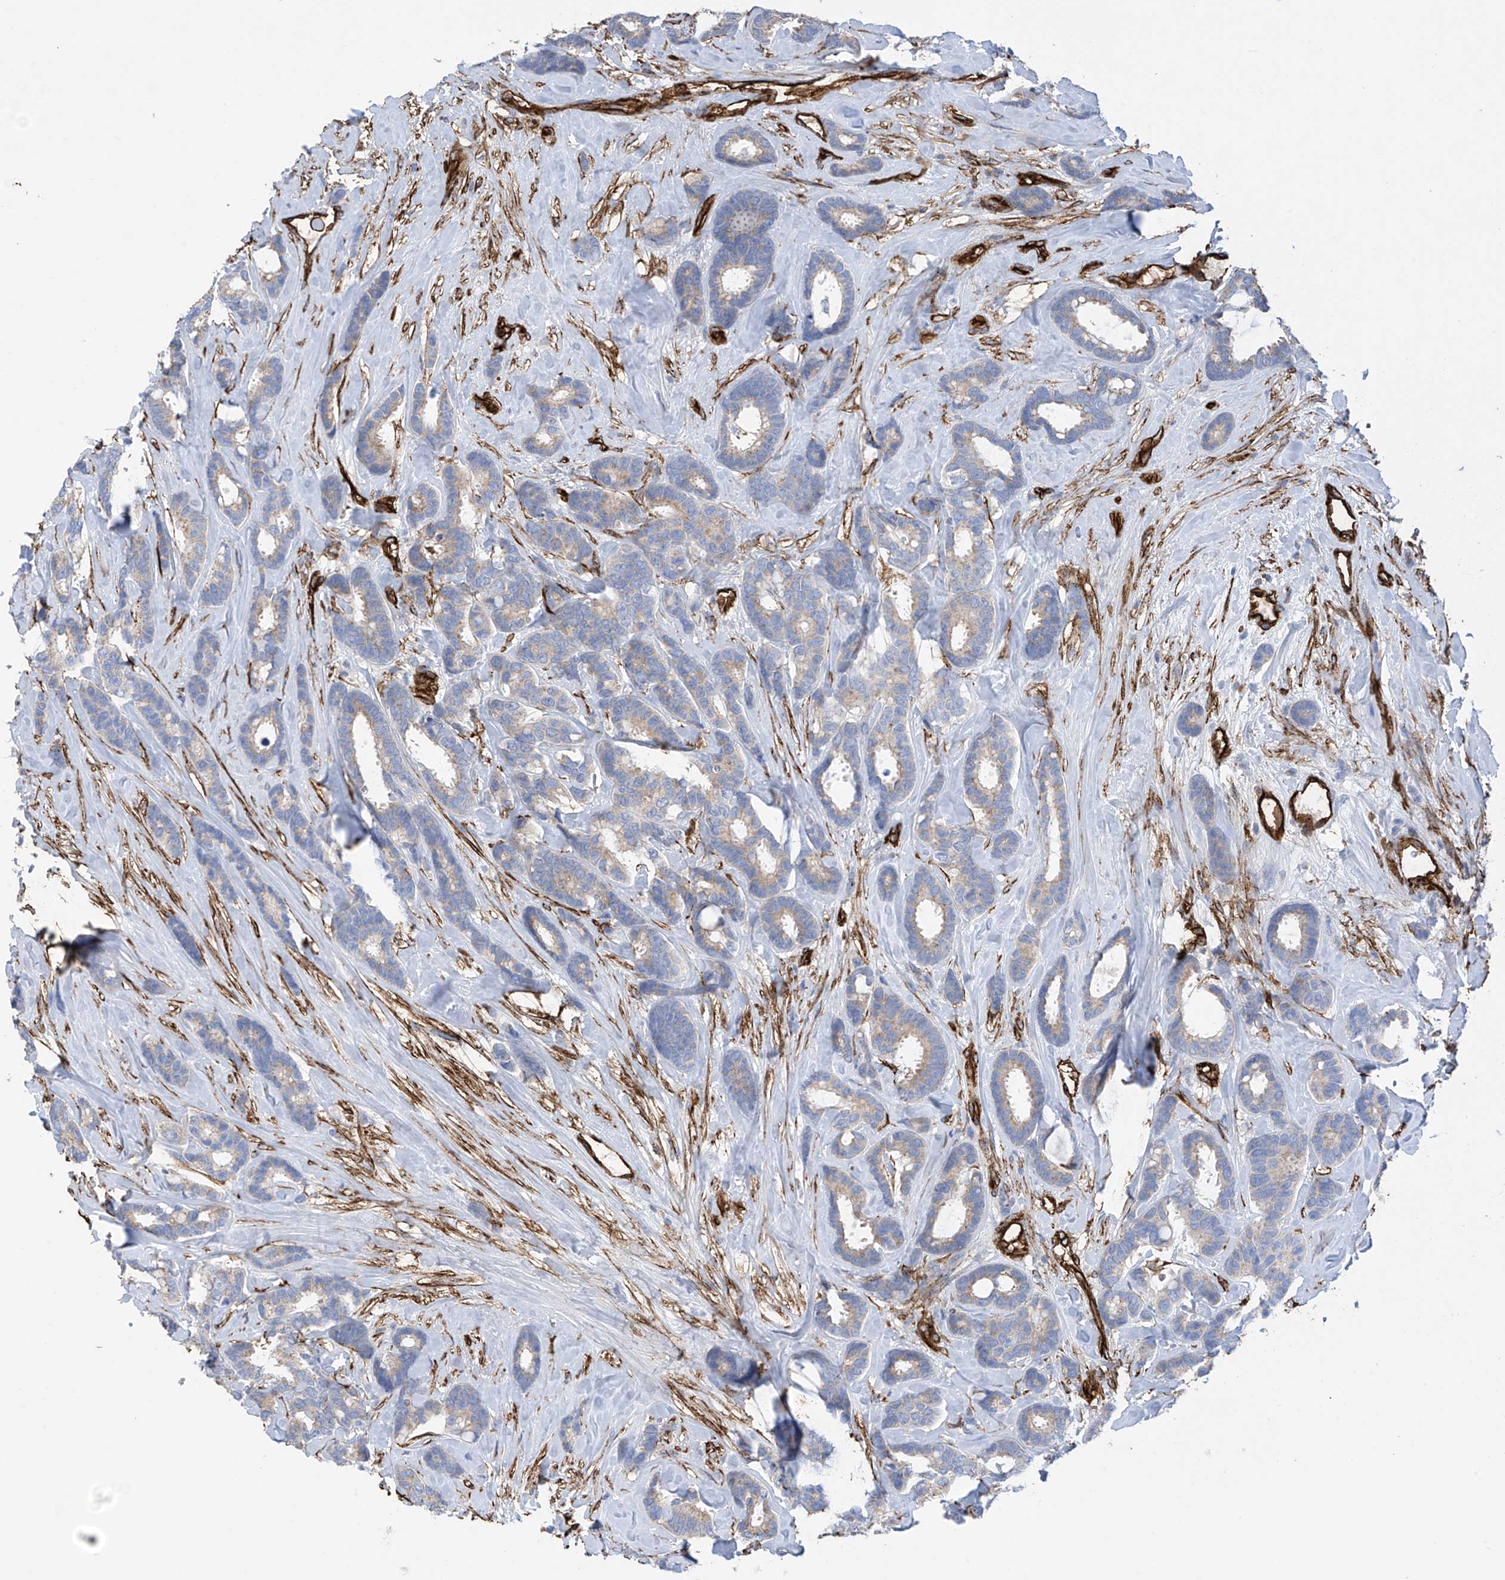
{"staining": {"intensity": "weak", "quantity": "25%-75%", "location": "cytoplasmic/membranous"}, "tissue": "breast cancer", "cell_type": "Tumor cells", "image_type": "cancer", "snomed": [{"axis": "morphology", "description": "Duct carcinoma"}, {"axis": "topography", "description": "Breast"}], "caption": "IHC (DAB) staining of breast infiltrating ductal carcinoma demonstrates weak cytoplasmic/membranous protein expression in about 25%-75% of tumor cells.", "gene": "UBTD1", "patient": {"sex": "female", "age": 87}}